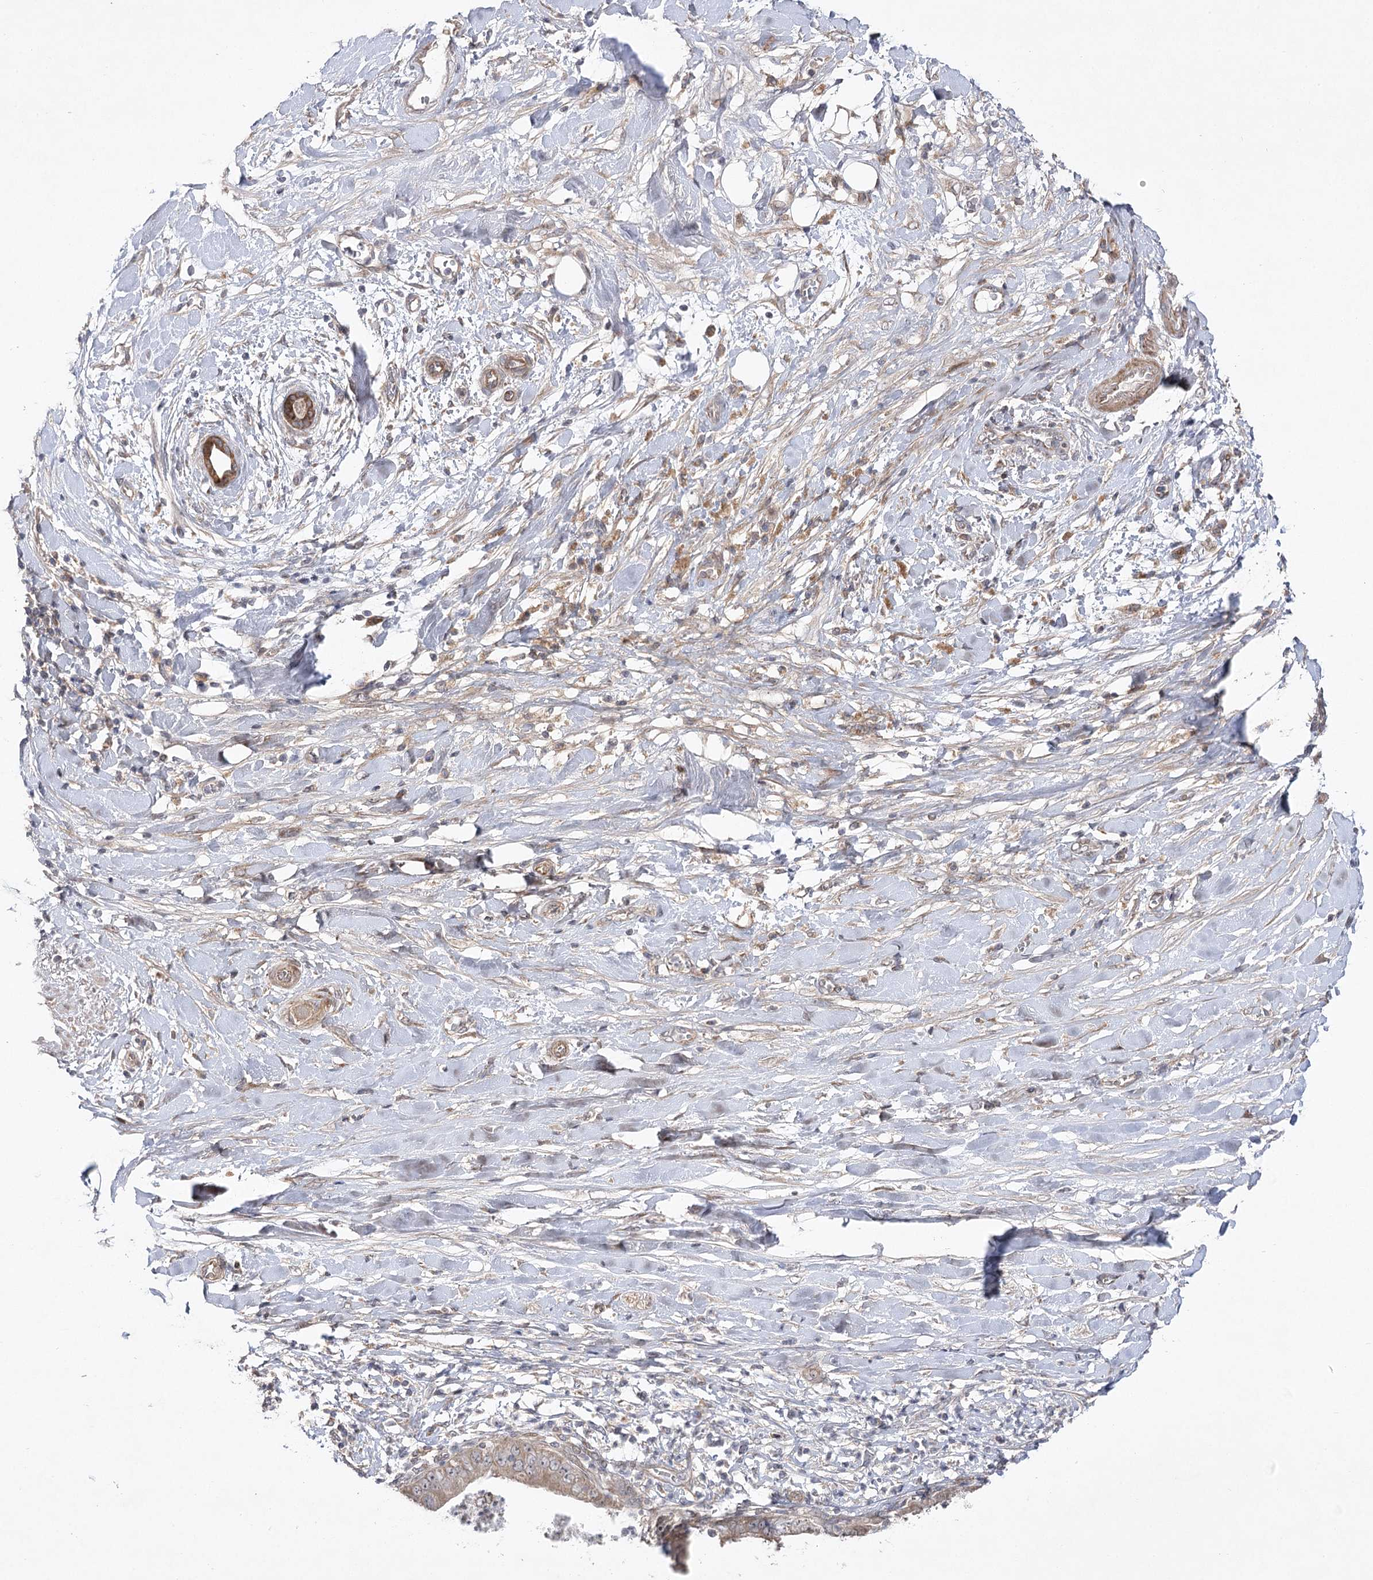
{"staining": {"intensity": "moderate", "quantity": ">75%", "location": "cytoplasmic/membranous"}, "tissue": "pancreatic cancer", "cell_type": "Tumor cells", "image_type": "cancer", "snomed": [{"axis": "morphology", "description": "Adenocarcinoma, NOS"}, {"axis": "topography", "description": "Pancreas"}], "caption": "IHC image of human pancreatic cancer stained for a protein (brown), which reveals medium levels of moderate cytoplasmic/membranous positivity in about >75% of tumor cells.", "gene": "OBSL1", "patient": {"sex": "female", "age": 78}}